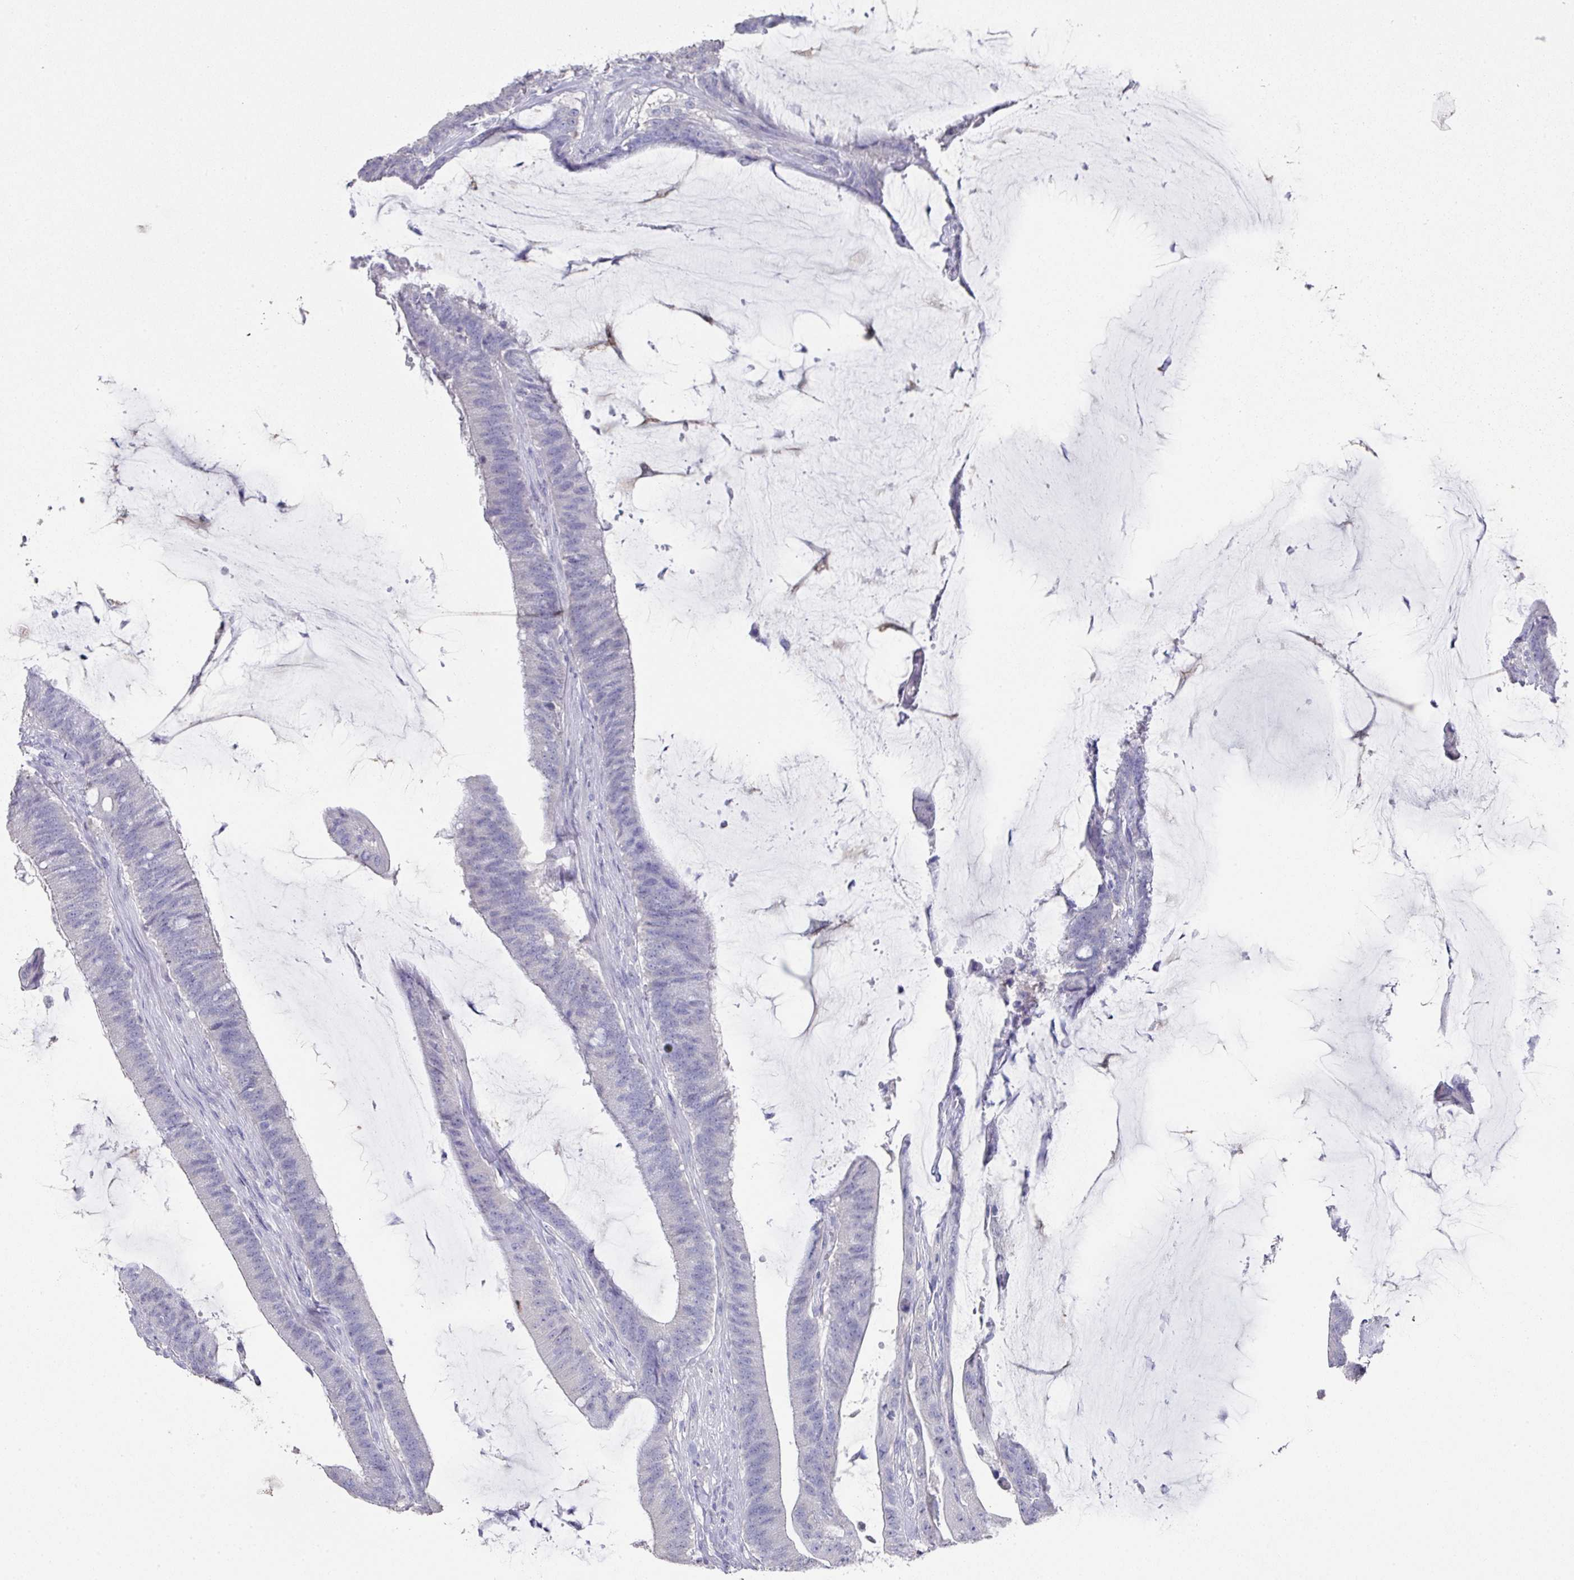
{"staining": {"intensity": "negative", "quantity": "none", "location": "none"}, "tissue": "colorectal cancer", "cell_type": "Tumor cells", "image_type": "cancer", "snomed": [{"axis": "morphology", "description": "Adenocarcinoma, NOS"}, {"axis": "topography", "description": "Colon"}], "caption": "The photomicrograph shows no staining of tumor cells in adenocarcinoma (colorectal).", "gene": "DAZL", "patient": {"sex": "female", "age": 43}}